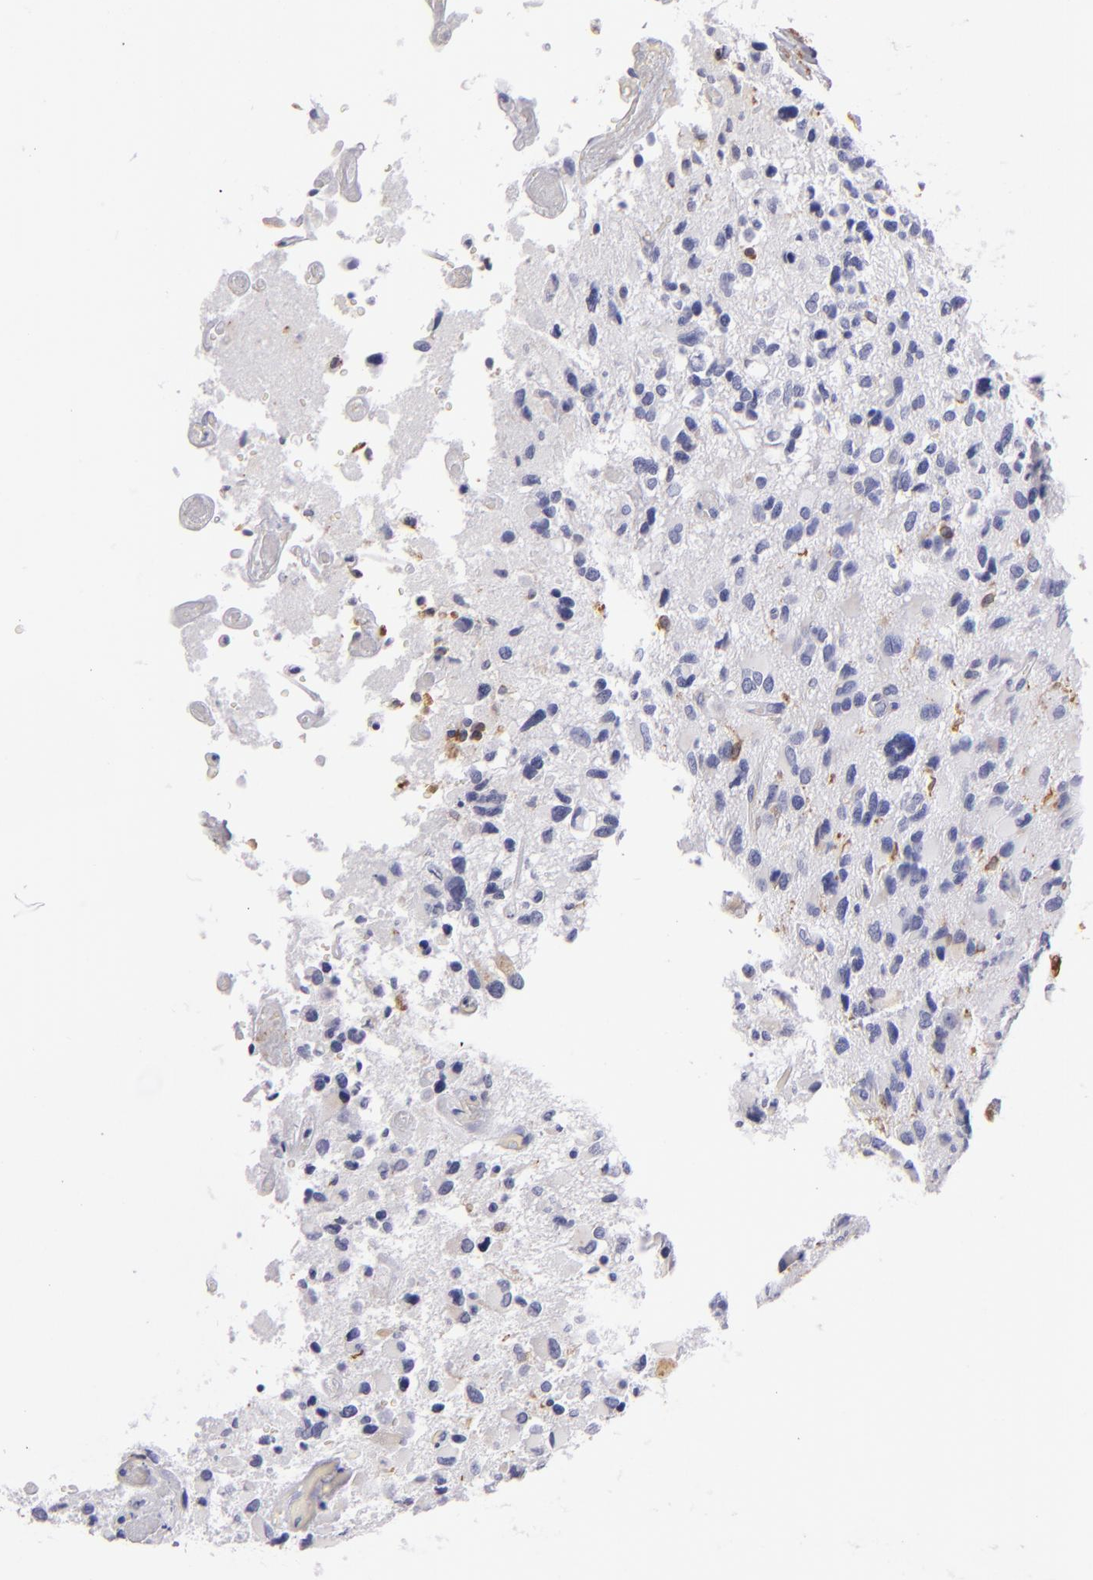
{"staining": {"intensity": "moderate", "quantity": "<25%", "location": "cytoplasmic/membranous"}, "tissue": "glioma", "cell_type": "Tumor cells", "image_type": "cancer", "snomed": [{"axis": "morphology", "description": "Glioma, malignant, High grade"}, {"axis": "topography", "description": "Brain"}], "caption": "DAB (3,3'-diaminobenzidine) immunohistochemical staining of human malignant glioma (high-grade) displays moderate cytoplasmic/membranous protein expression in approximately <25% of tumor cells.", "gene": "CD74", "patient": {"sex": "male", "age": 69}}